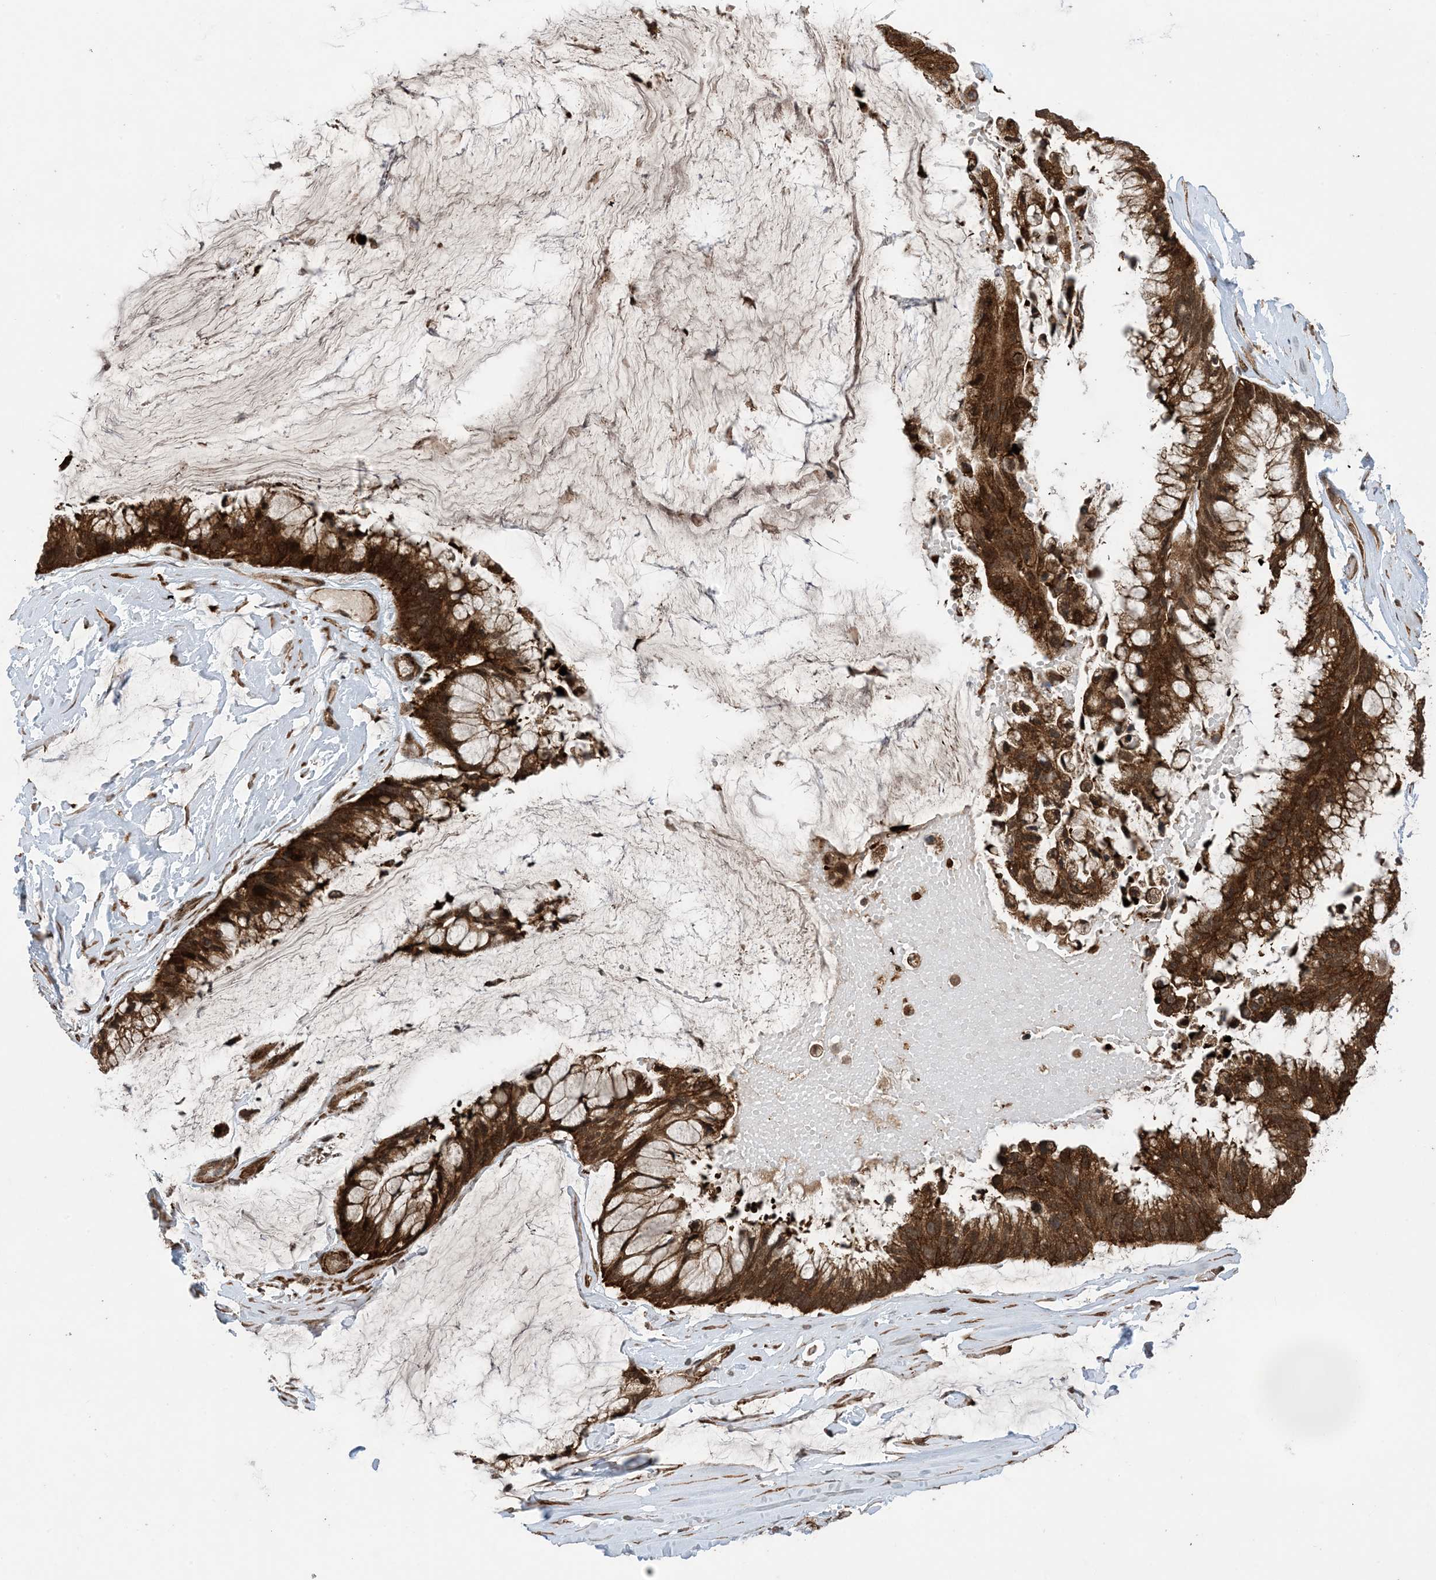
{"staining": {"intensity": "strong", "quantity": ">75%", "location": "cytoplasmic/membranous"}, "tissue": "ovarian cancer", "cell_type": "Tumor cells", "image_type": "cancer", "snomed": [{"axis": "morphology", "description": "Cystadenocarcinoma, mucinous, NOS"}, {"axis": "topography", "description": "Ovary"}], "caption": "High-power microscopy captured an immunohistochemistry (IHC) image of ovarian mucinous cystadenocarcinoma, revealing strong cytoplasmic/membranous staining in approximately >75% of tumor cells.", "gene": "ZNF511", "patient": {"sex": "female", "age": 39}}